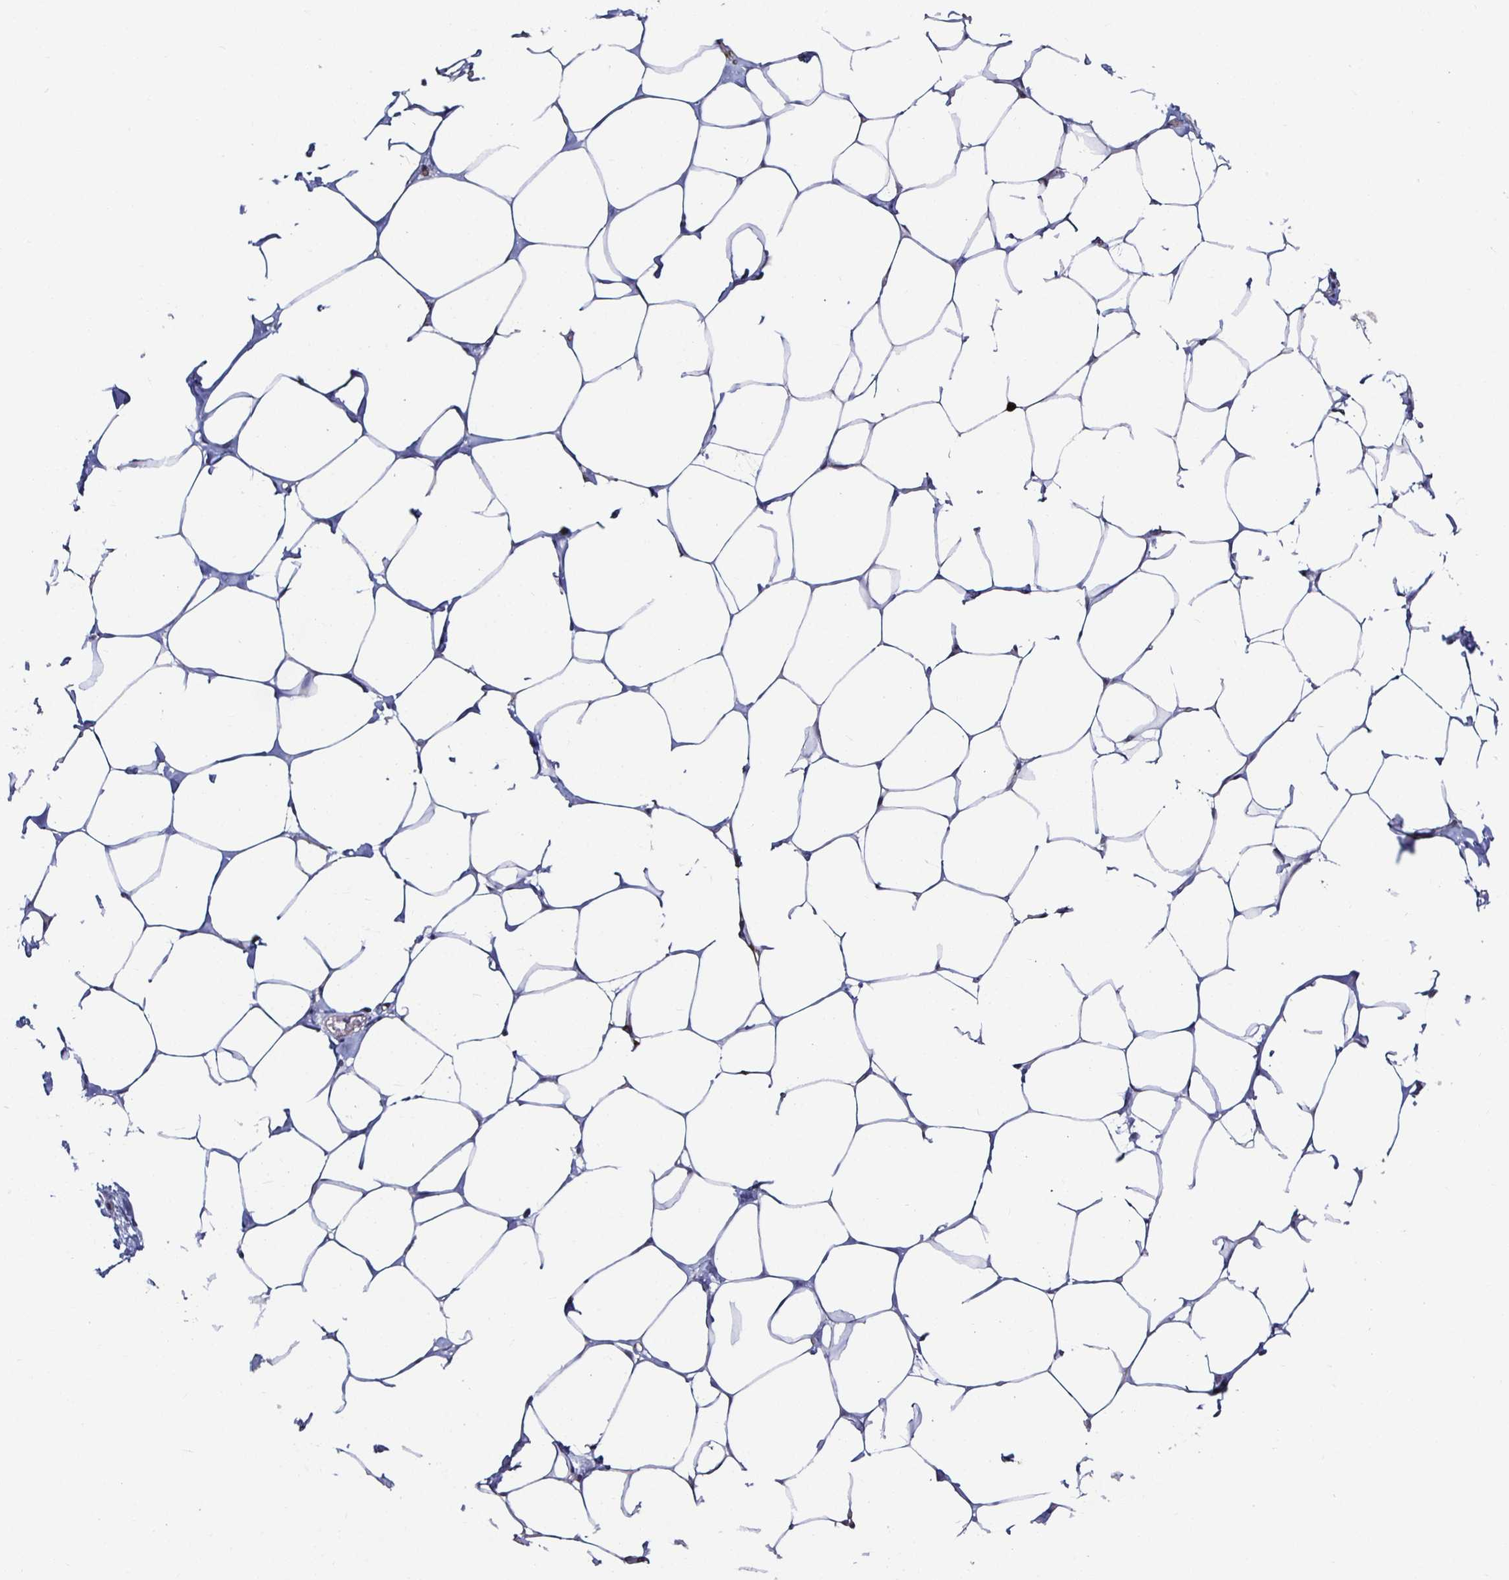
{"staining": {"intensity": "negative", "quantity": "none", "location": "none"}, "tissue": "breast", "cell_type": "Adipocytes", "image_type": "normal", "snomed": [{"axis": "morphology", "description": "Normal tissue, NOS"}, {"axis": "topography", "description": "Breast"}], "caption": "Immunohistochemistry of benign human breast reveals no expression in adipocytes. Nuclei are stained in blue.", "gene": "TLR4", "patient": {"sex": "female", "age": 27}}